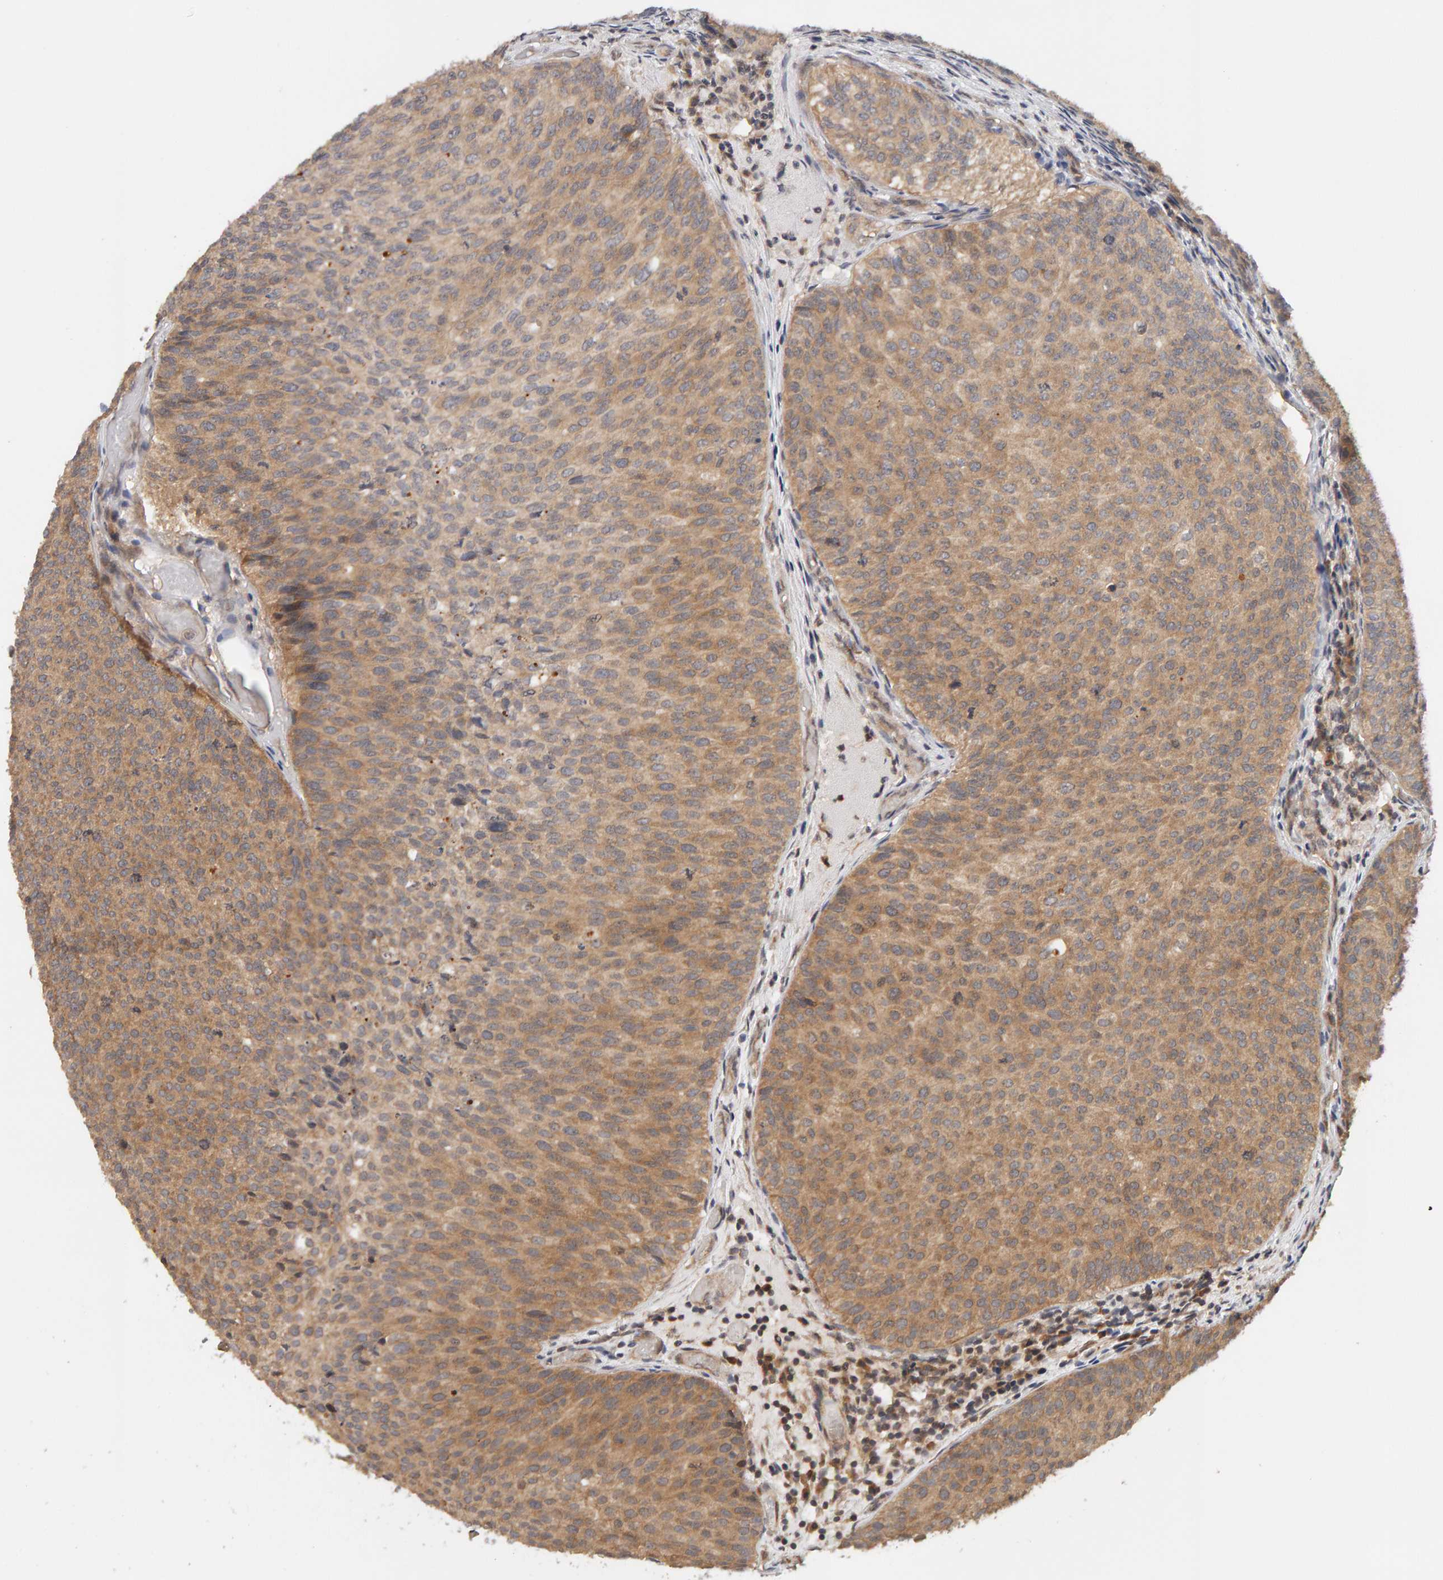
{"staining": {"intensity": "moderate", "quantity": ">75%", "location": "cytoplasmic/membranous"}, "tissue": "urothelial cancer", "cell_type": "Tumor cells", "image_type": "cancer", "snomed": [{"axis": "morphology", "description": "Urothelial carcinoma, Low grade"}, {"axis": "topography", "description": "Urinary bladder"}], "caption": "Urothelial cancer stained with IHC displays moderate cytoplasmic/membranous staining in approximately >75% of tumor cells.", "gene": "DNAJC7", "patient": {"sex": "male", "age": 86}}